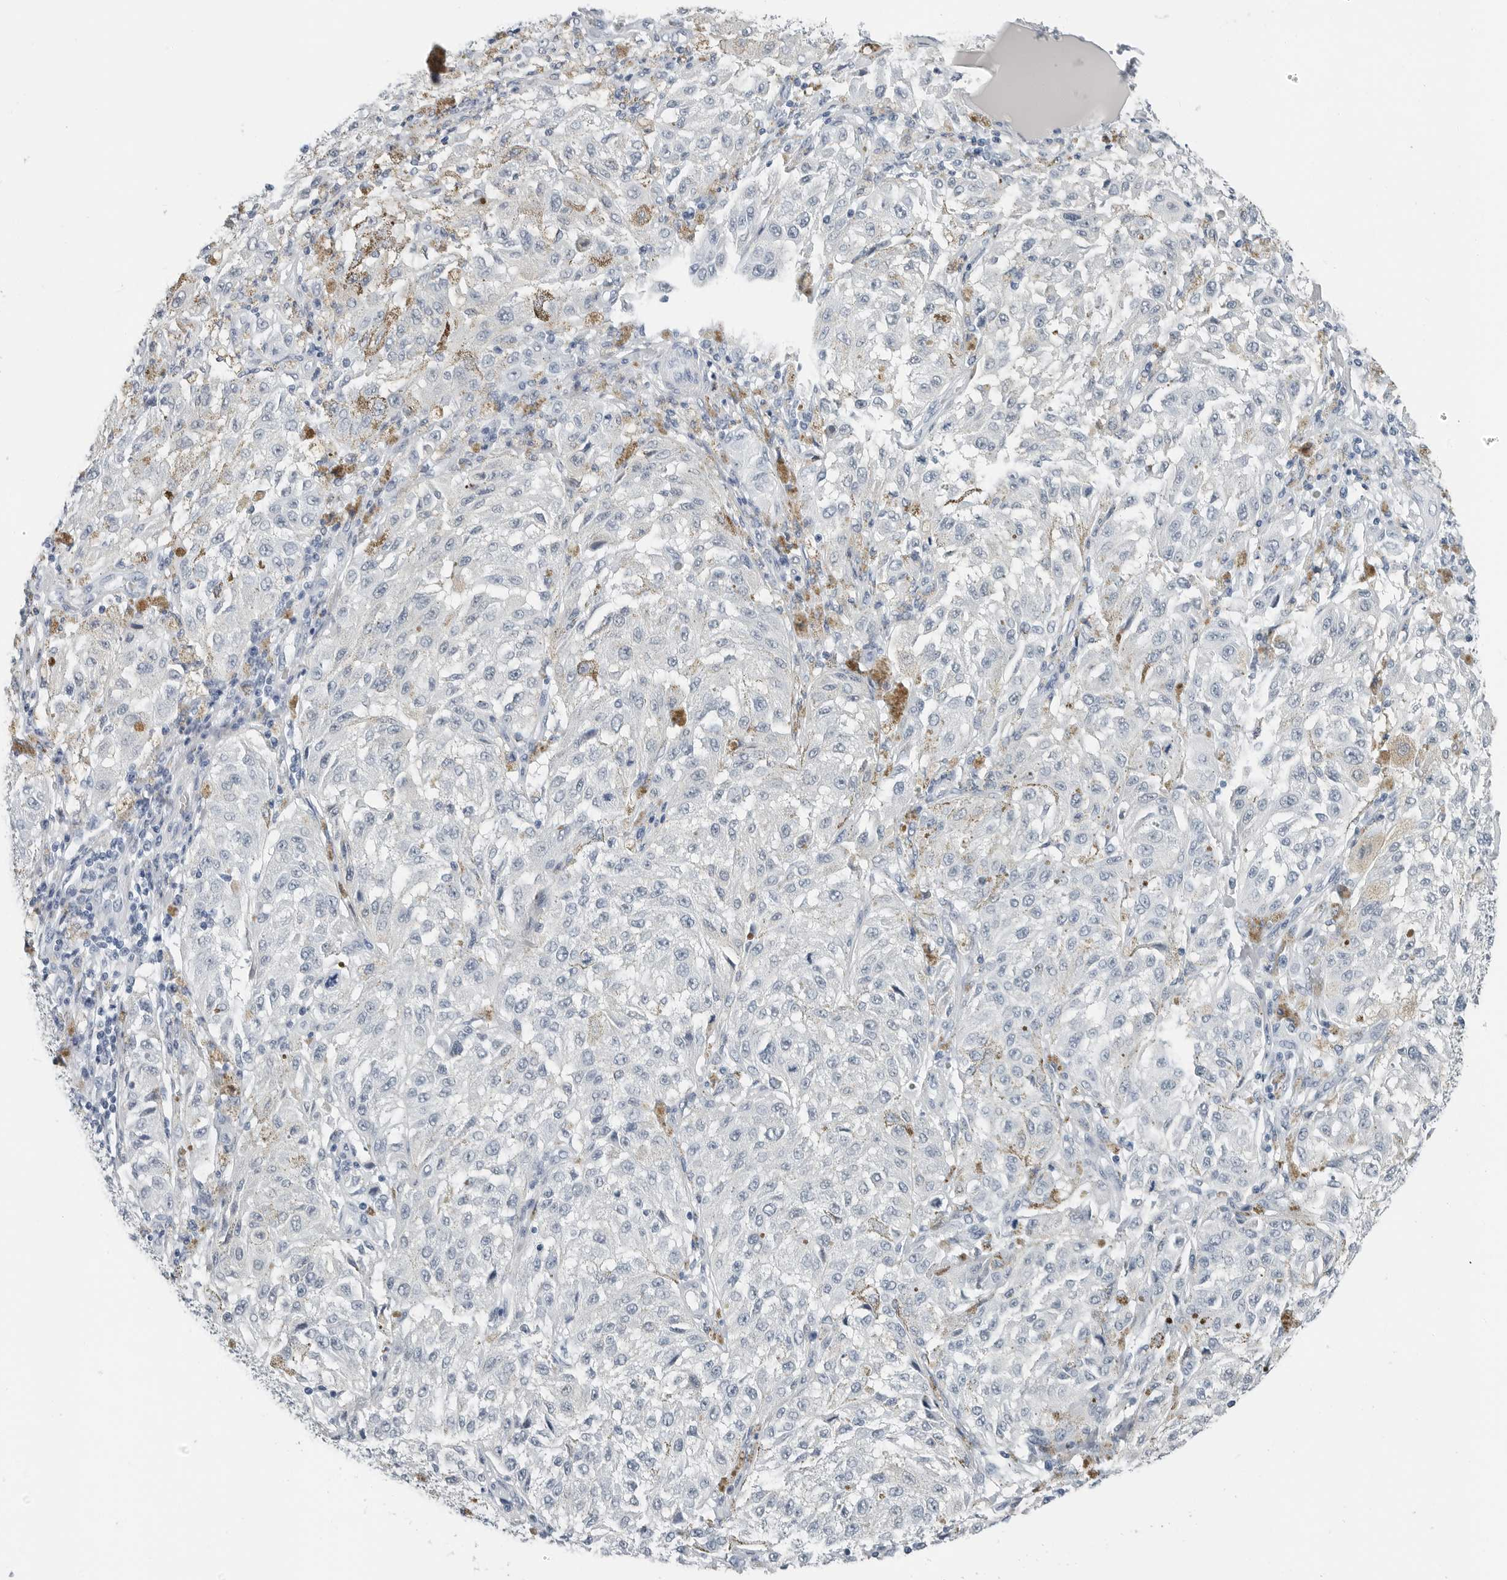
{"staining": {"intensity": "negative", "quantity": "none", "location": "none"}, "tissue": "melanoma", "cell_type": "Tumor cells", "image_type": "cancer", "snomed": [{"axis": "morphology", "description": "Malignant melanoma, NOS"}, {"axis": "topography", "description": "Skin"}], "caption": "Image shows no protein positivity in tumor cells of melanoma tissue. (DAB (3,3'-diaminobenzidine) immunohistochemistry (IHC) with hematoxylin counter stain).", "gene": "SLPI", "patient": {"sex": "female", "age": 64}}